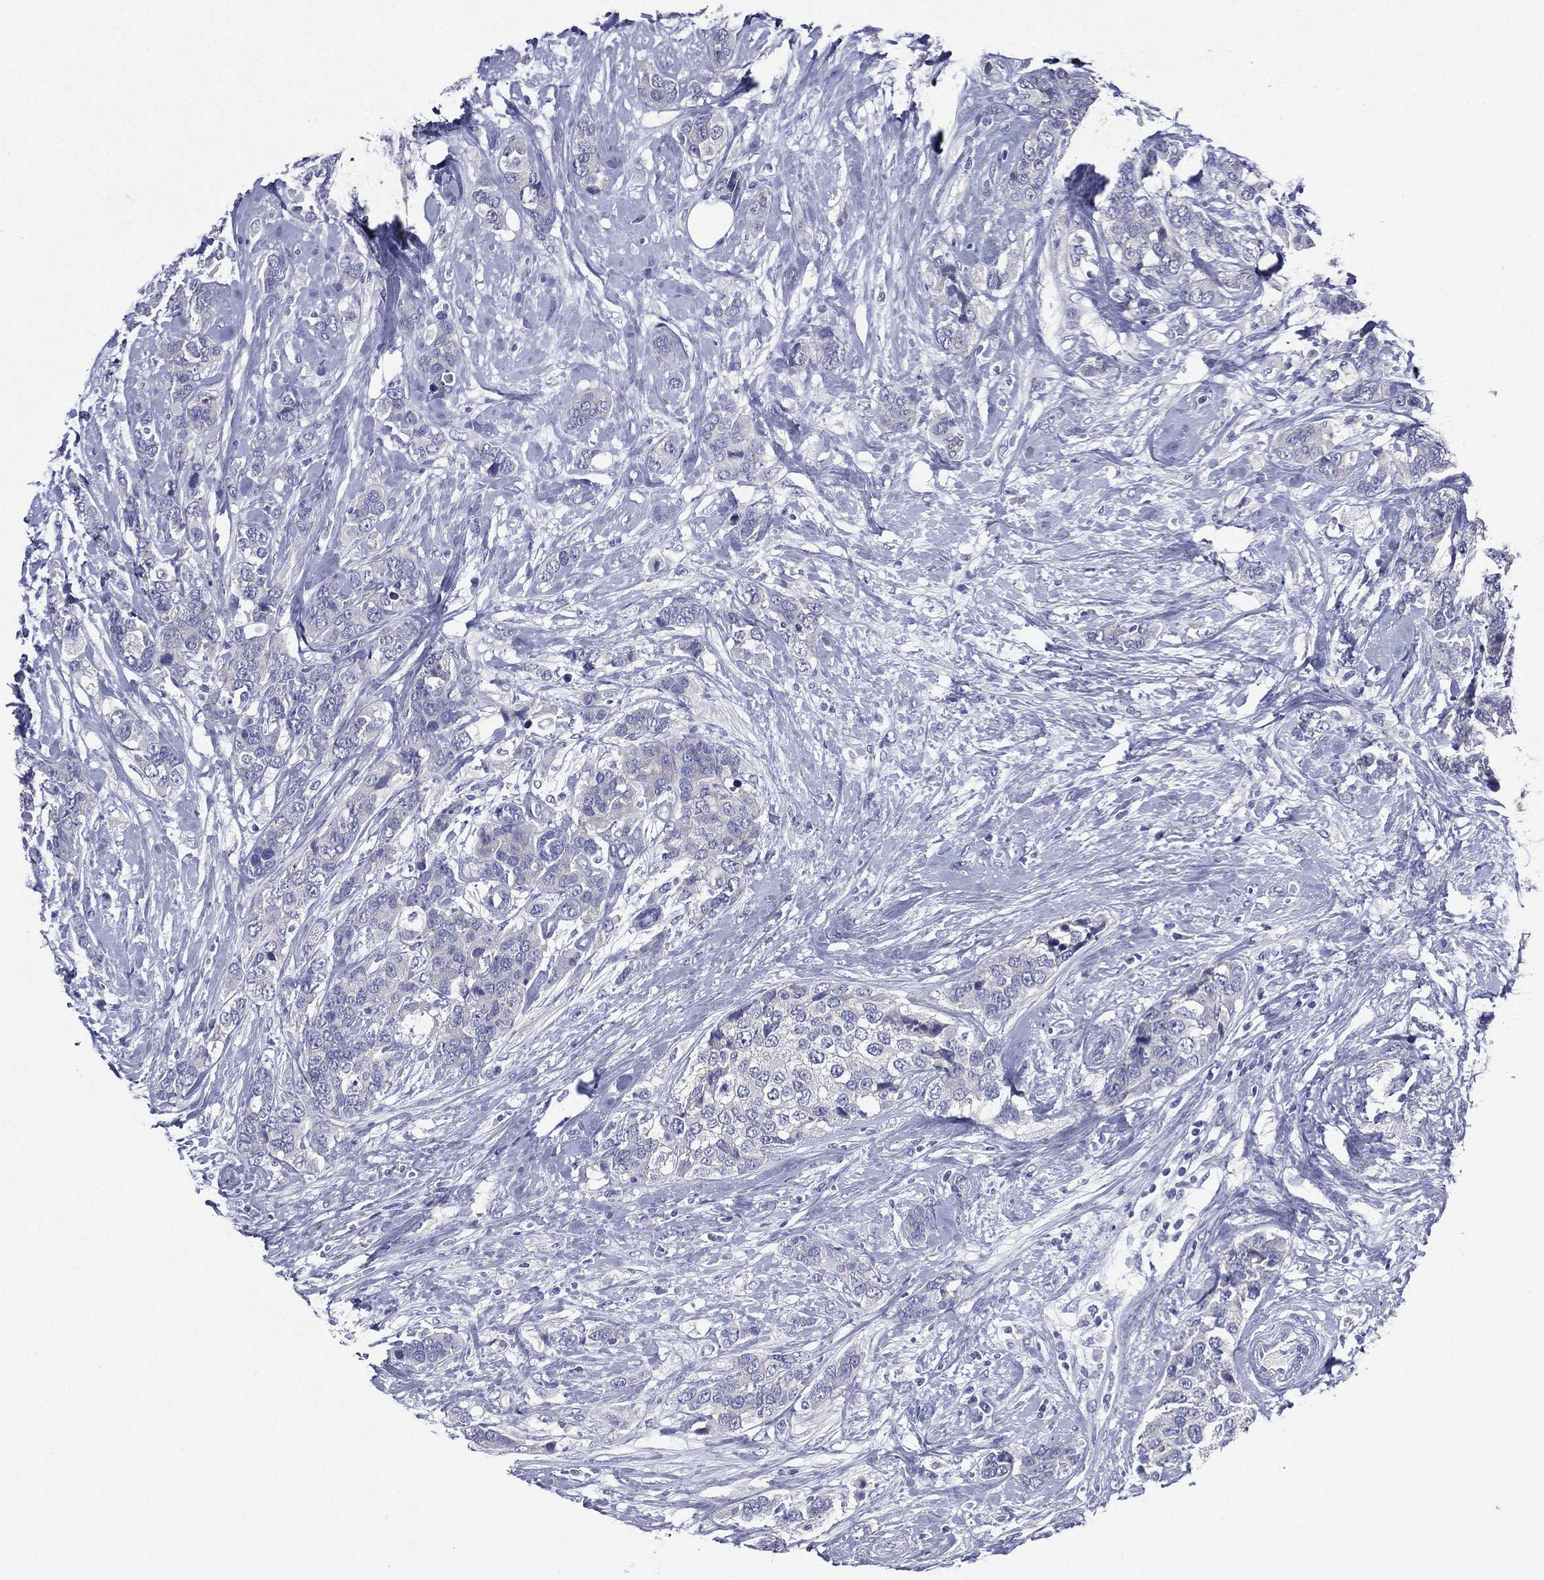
{"staining": {"intensity": "negative", "quantity": "none", "location": "none"}, "tissue": "breast cancer", "cell_type": "Tumor cells", "image_type": "cancer", "snomed": [{"axis": "morphology", "description": "Lobular carcinoma"}, {"axis": "topography", "description": "Breast"}], "caption": "Immunohistochemical staining of breast cancer reveals no significant positivity in tumor cells.", "gene": "TGM1", "patient": {"sex": "female", "age": 59}}